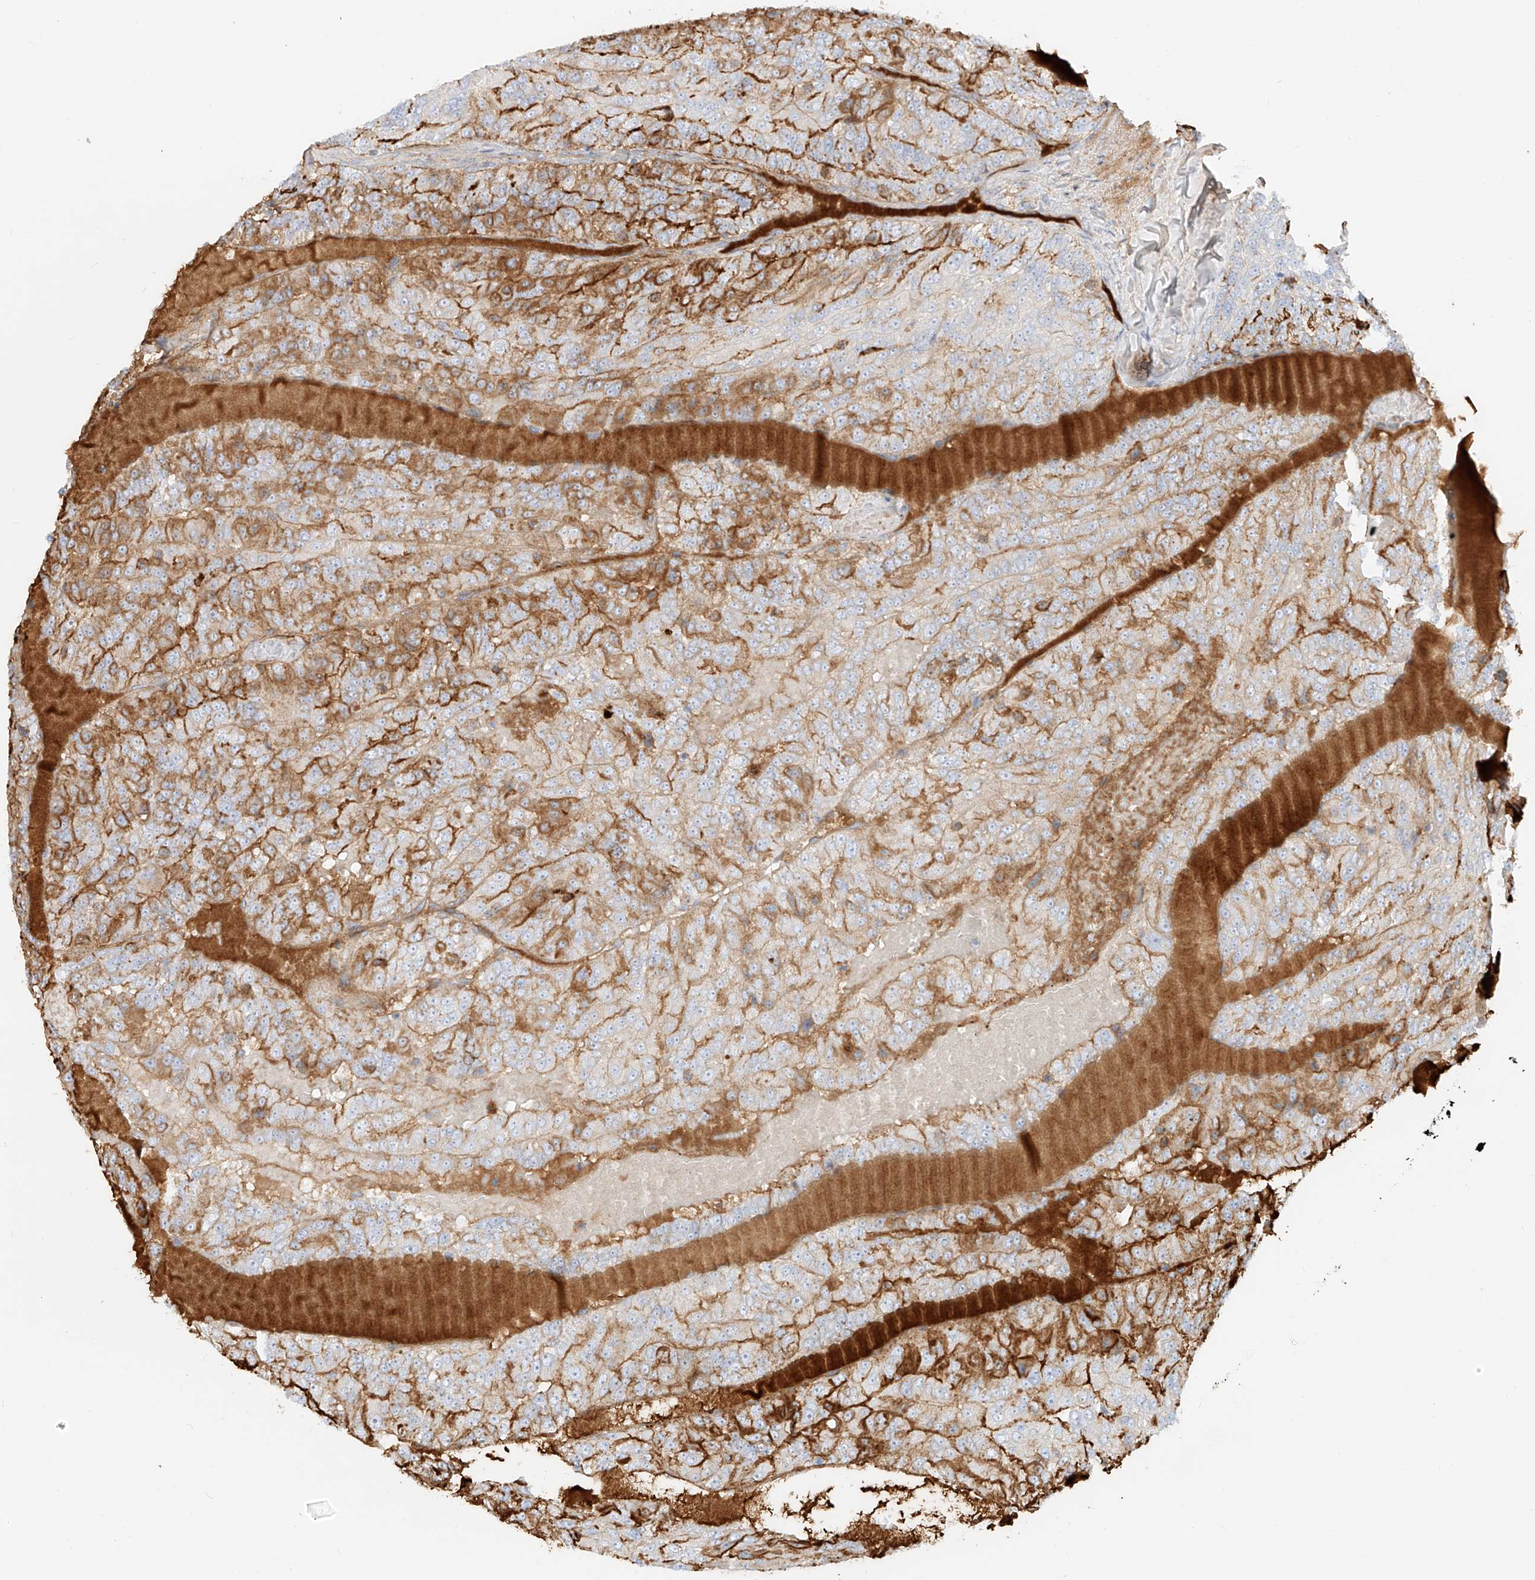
{"staining": {"intensity": "moderate", "quantity": "25%-75%", "location": "cytoplasmic/membranous"}, "tissue": "renal cancer", "cell_type": "Tumor cells", "image_type": "cancer", "snomed": [{"axis": "morphology", "description": "Adenocarcinoma, NOS"}, {"axis": "topography", "description": "Kidney"}], "caption": "The histopathology image shows a brown stain indicating the presence of a protein in the cytoplasmic/membranous of tumor cells in adenocarcinoma (renal).", "gene": "OCSTAMP", "patient": {"sex": "female", "age": 63}}